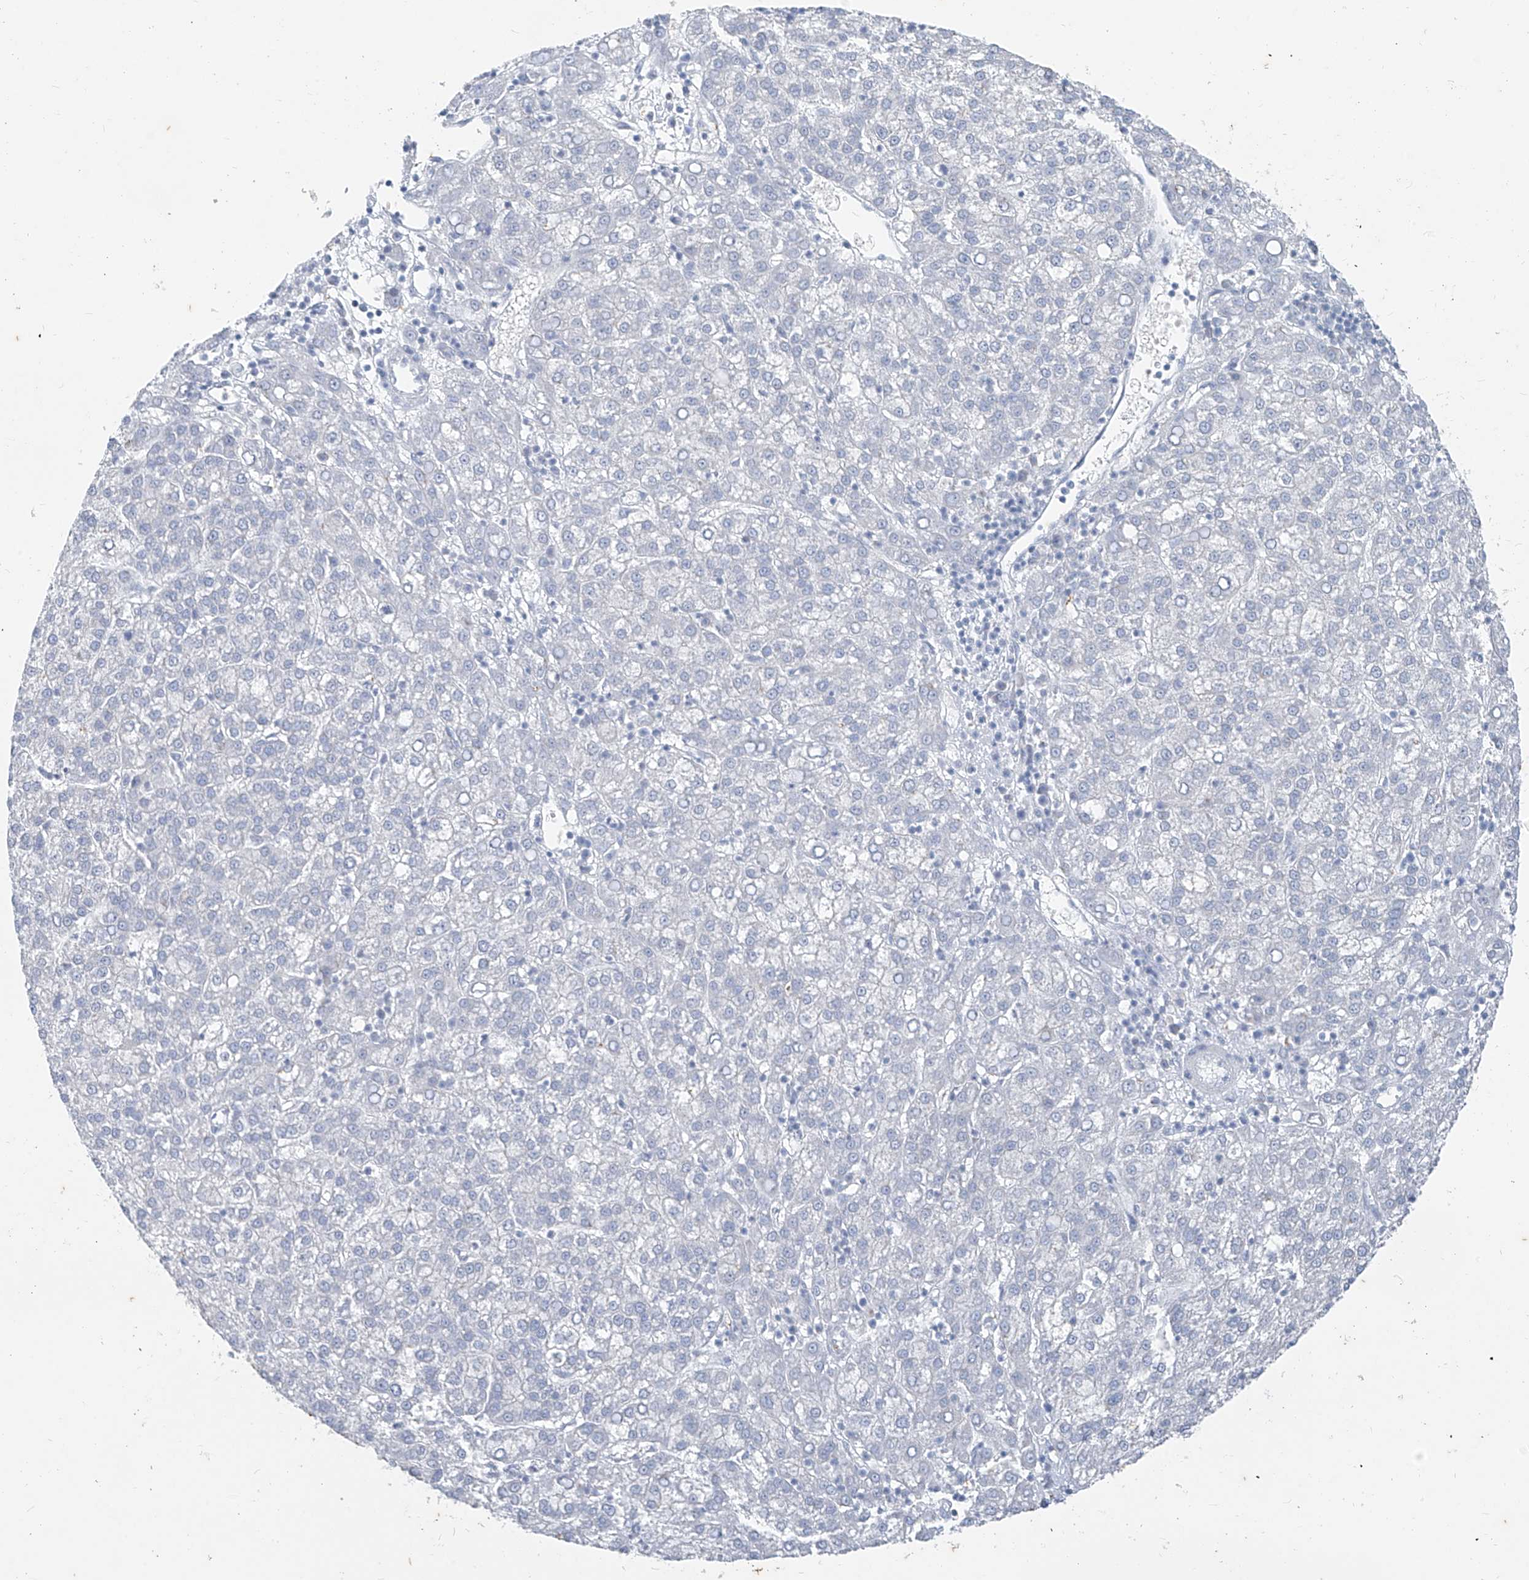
{"staining": {"intensity": "negative", "quantity": "none", "location": "none"}, "tissue": "liver cancer", "cell_type": "Tumor cells", "image_type": "cancer", "snomed": [{"axis": "morphology", "description": "Carcinoma, Hepatocellular, NOS"}, {"axis": "topography", "description": "Liver"}], "caption": "Immunohistochemical staining of hepatocellular carcinoma (liver) demonstrates no significant staining in tumor cells.", "gene": "CX3CR1", "patient": {"sex": "female", "age": 58}}